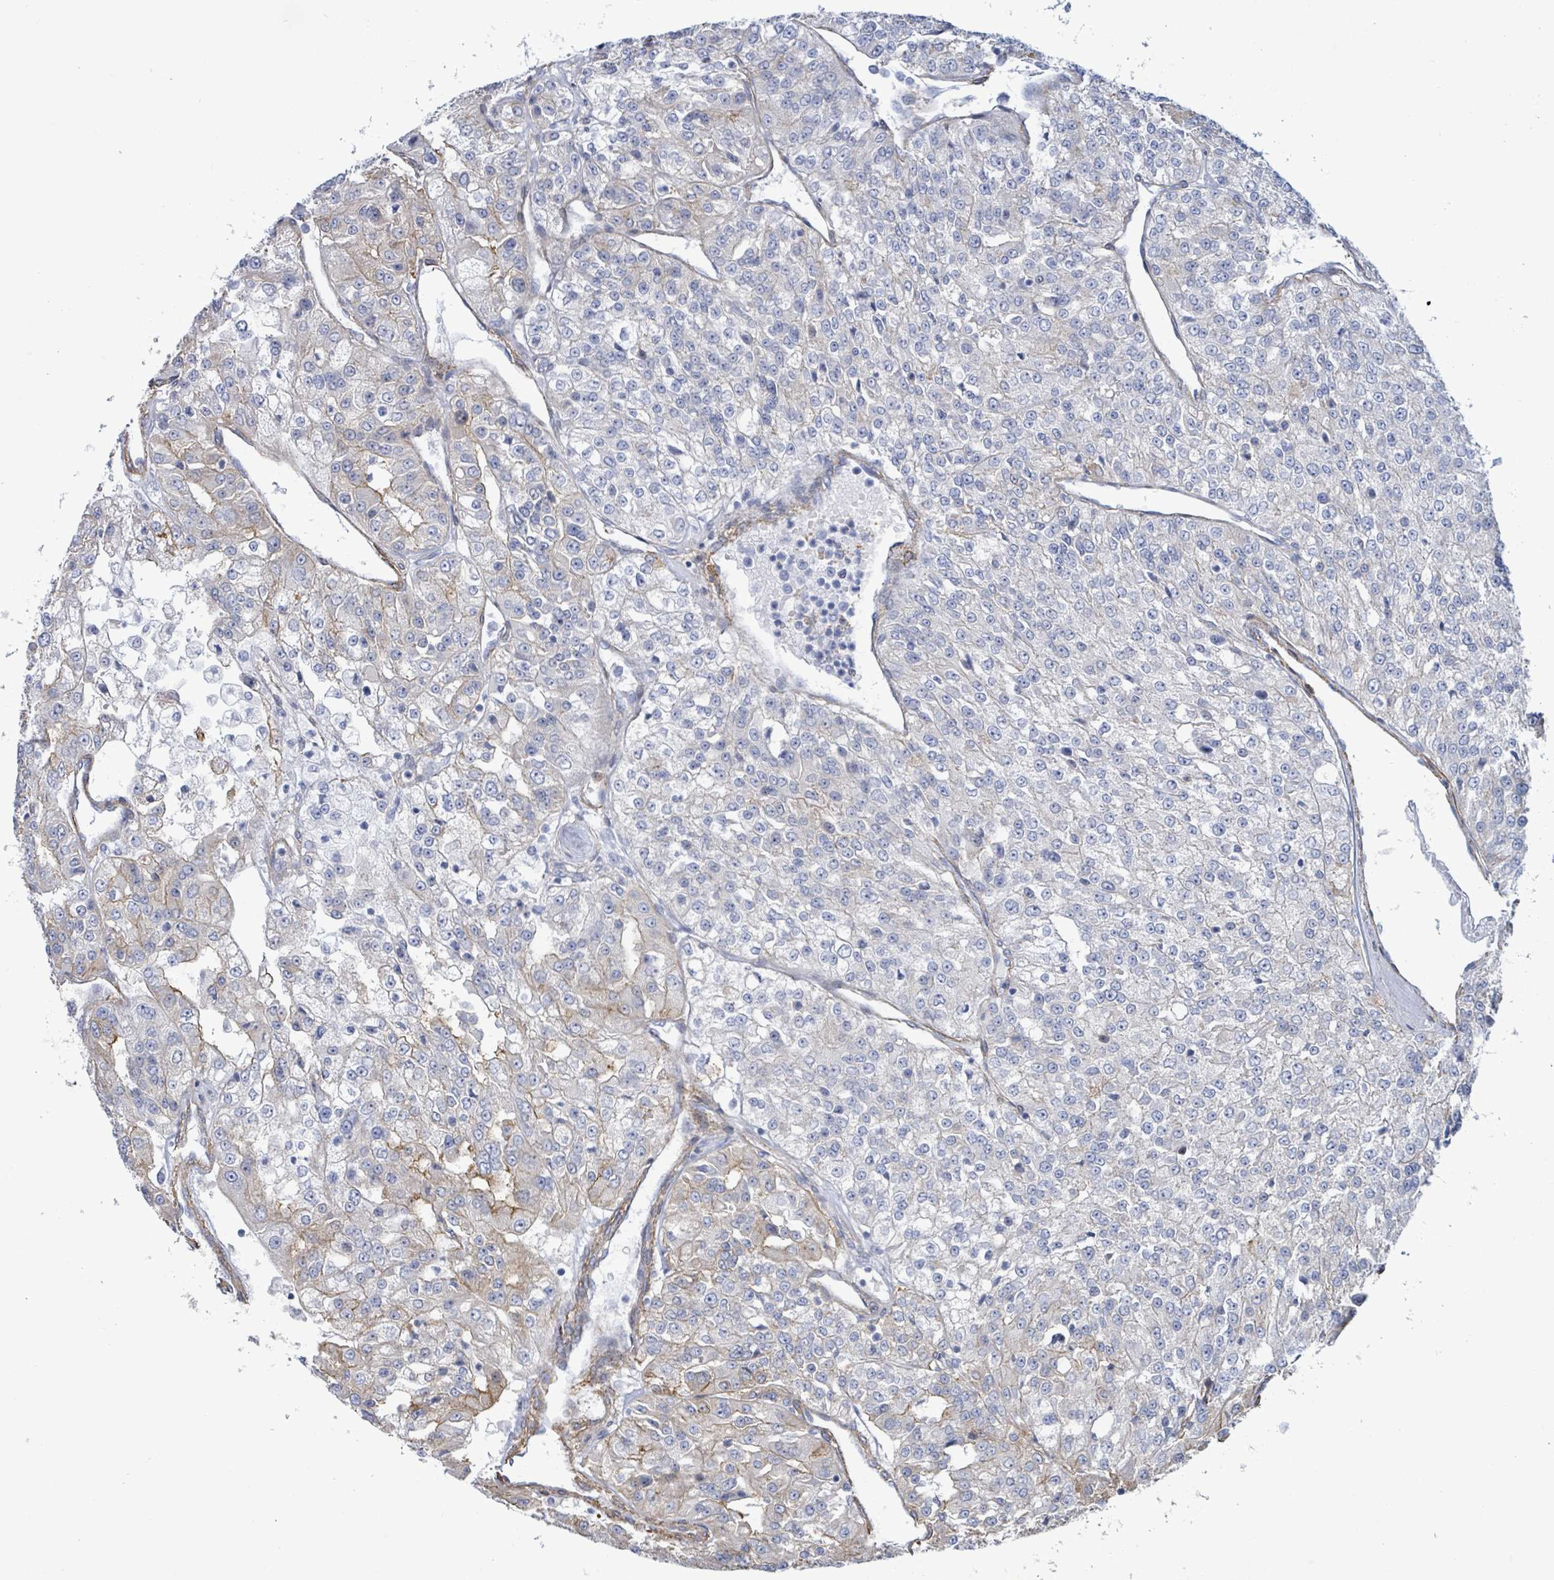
{"staining": {"intensity": "weak", "quantity": "<25%", "location": "cytoplasmic/membranous"}, "tissue": "renal cancer", "cell_type": "Tumor cells", "image_type": "cancer", "snomed": [{"axis": "morphology", "description": "Adenocarcinoma, NOS"}, {"axis": "topography", "description": "Kidney"}], "caption": "An immunohistochemistry (IHC) image of renal cancer is shown. There is no staining in tumor cells of renal cancer.", "gene": "DMRTC1B", "patient": {"sex": "female", "age": 63}}